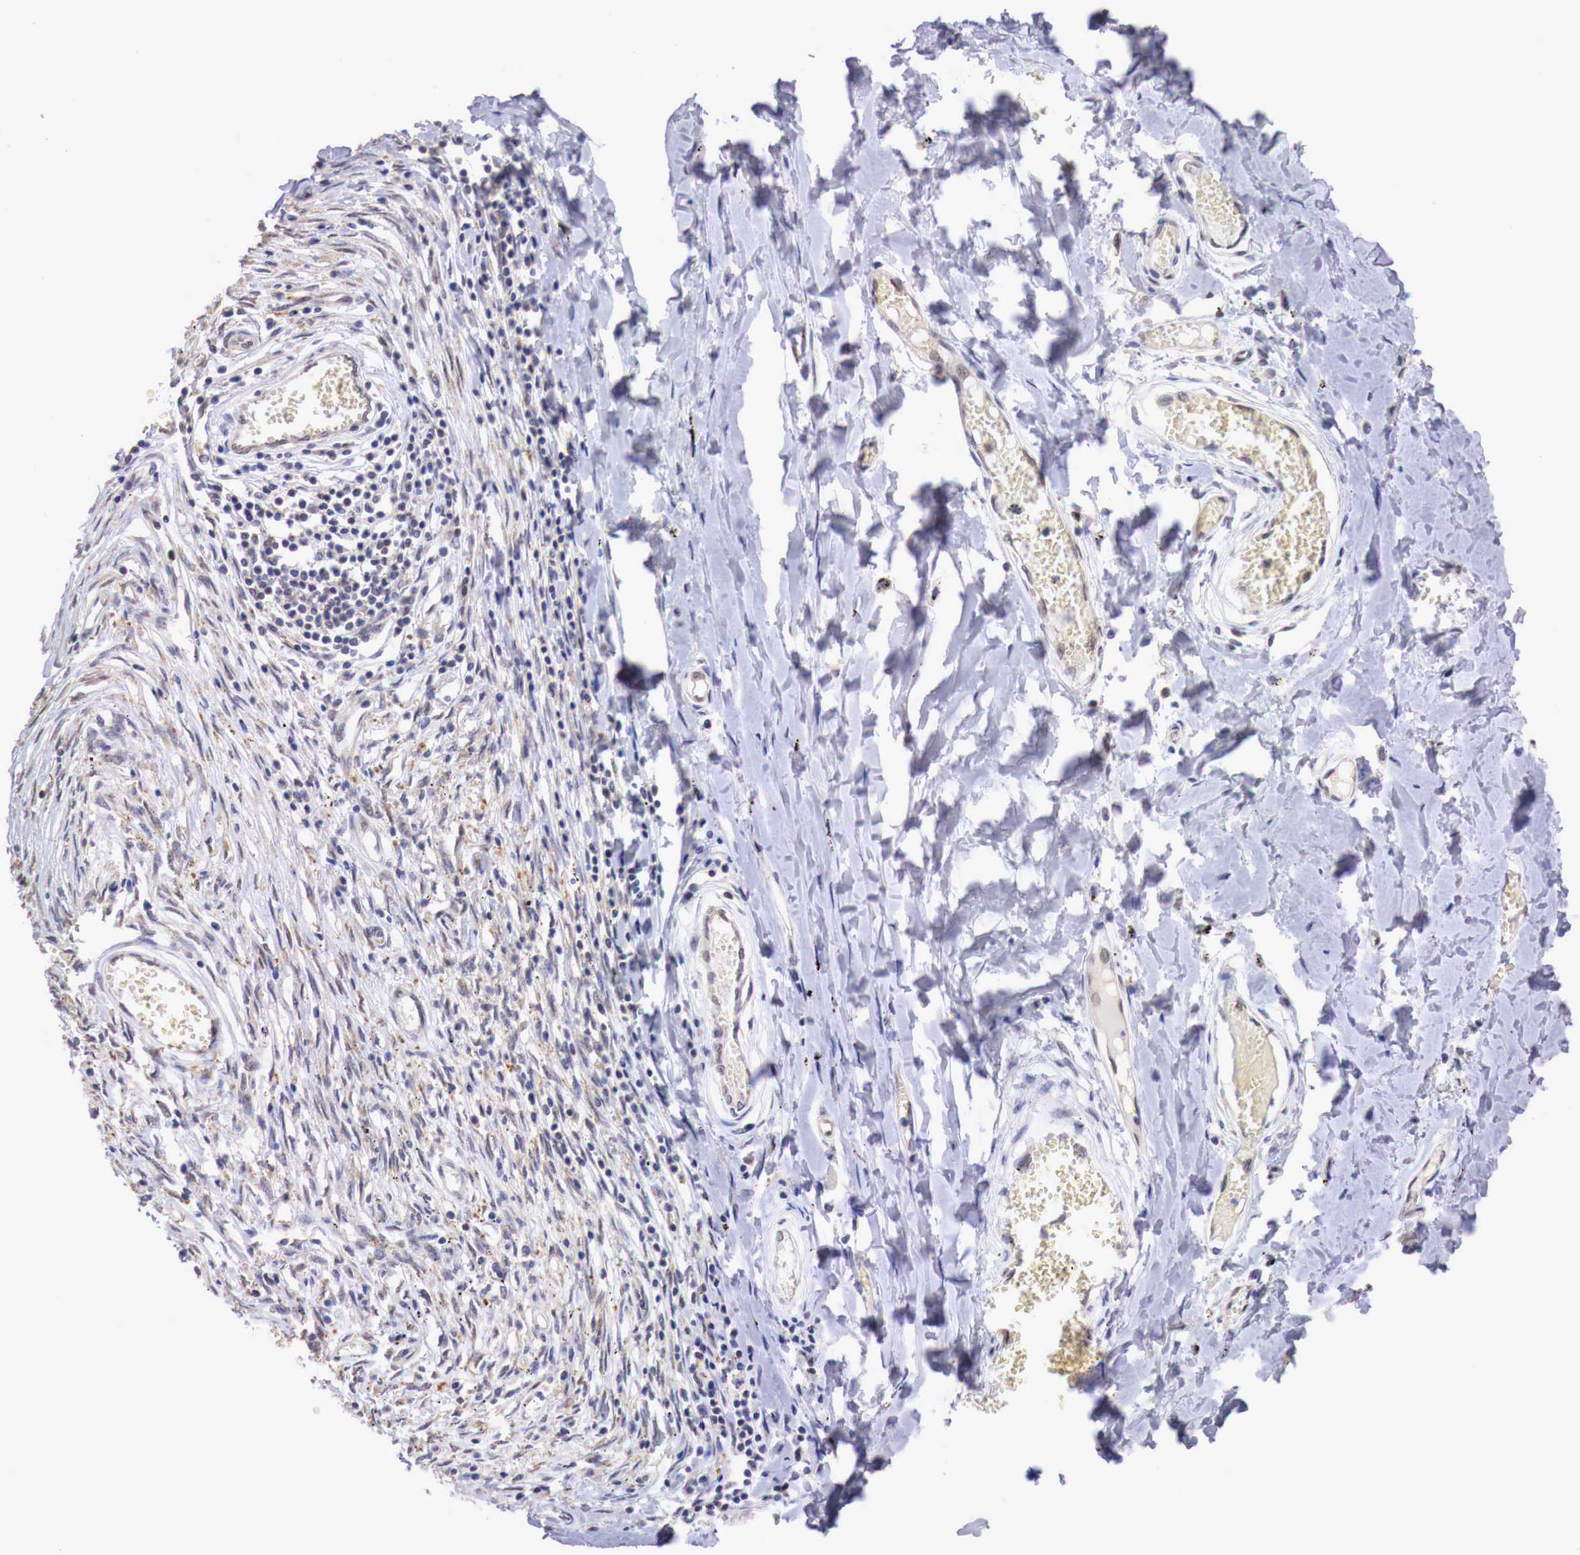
{"staining": {"intensity": "moderate", "quantity": "<25%", "location": "cytoplasmic/membranous,nuclear"}, "tissue": "adipose tissue", "cell_type": "Adipocytes", "image_type": "normal", "snomed": [{"axis": "morphology", "description": "Normal tissue, NOS"}, {"axis": "morphology", "description": "Sarcoma, NOS"}, {"axis": "topography", "description": "Skin"}, {"axis": "topography", "description": "Soft tissue"}], "caption": "Protein expression analysis of benign adipose tissue demonstrates moderate cytoplasmic/membranous,nuclear positivity in about <25% of adipocytes.", "gene": "PABIR2", "patient": {"sex": "female", "age": 51}}